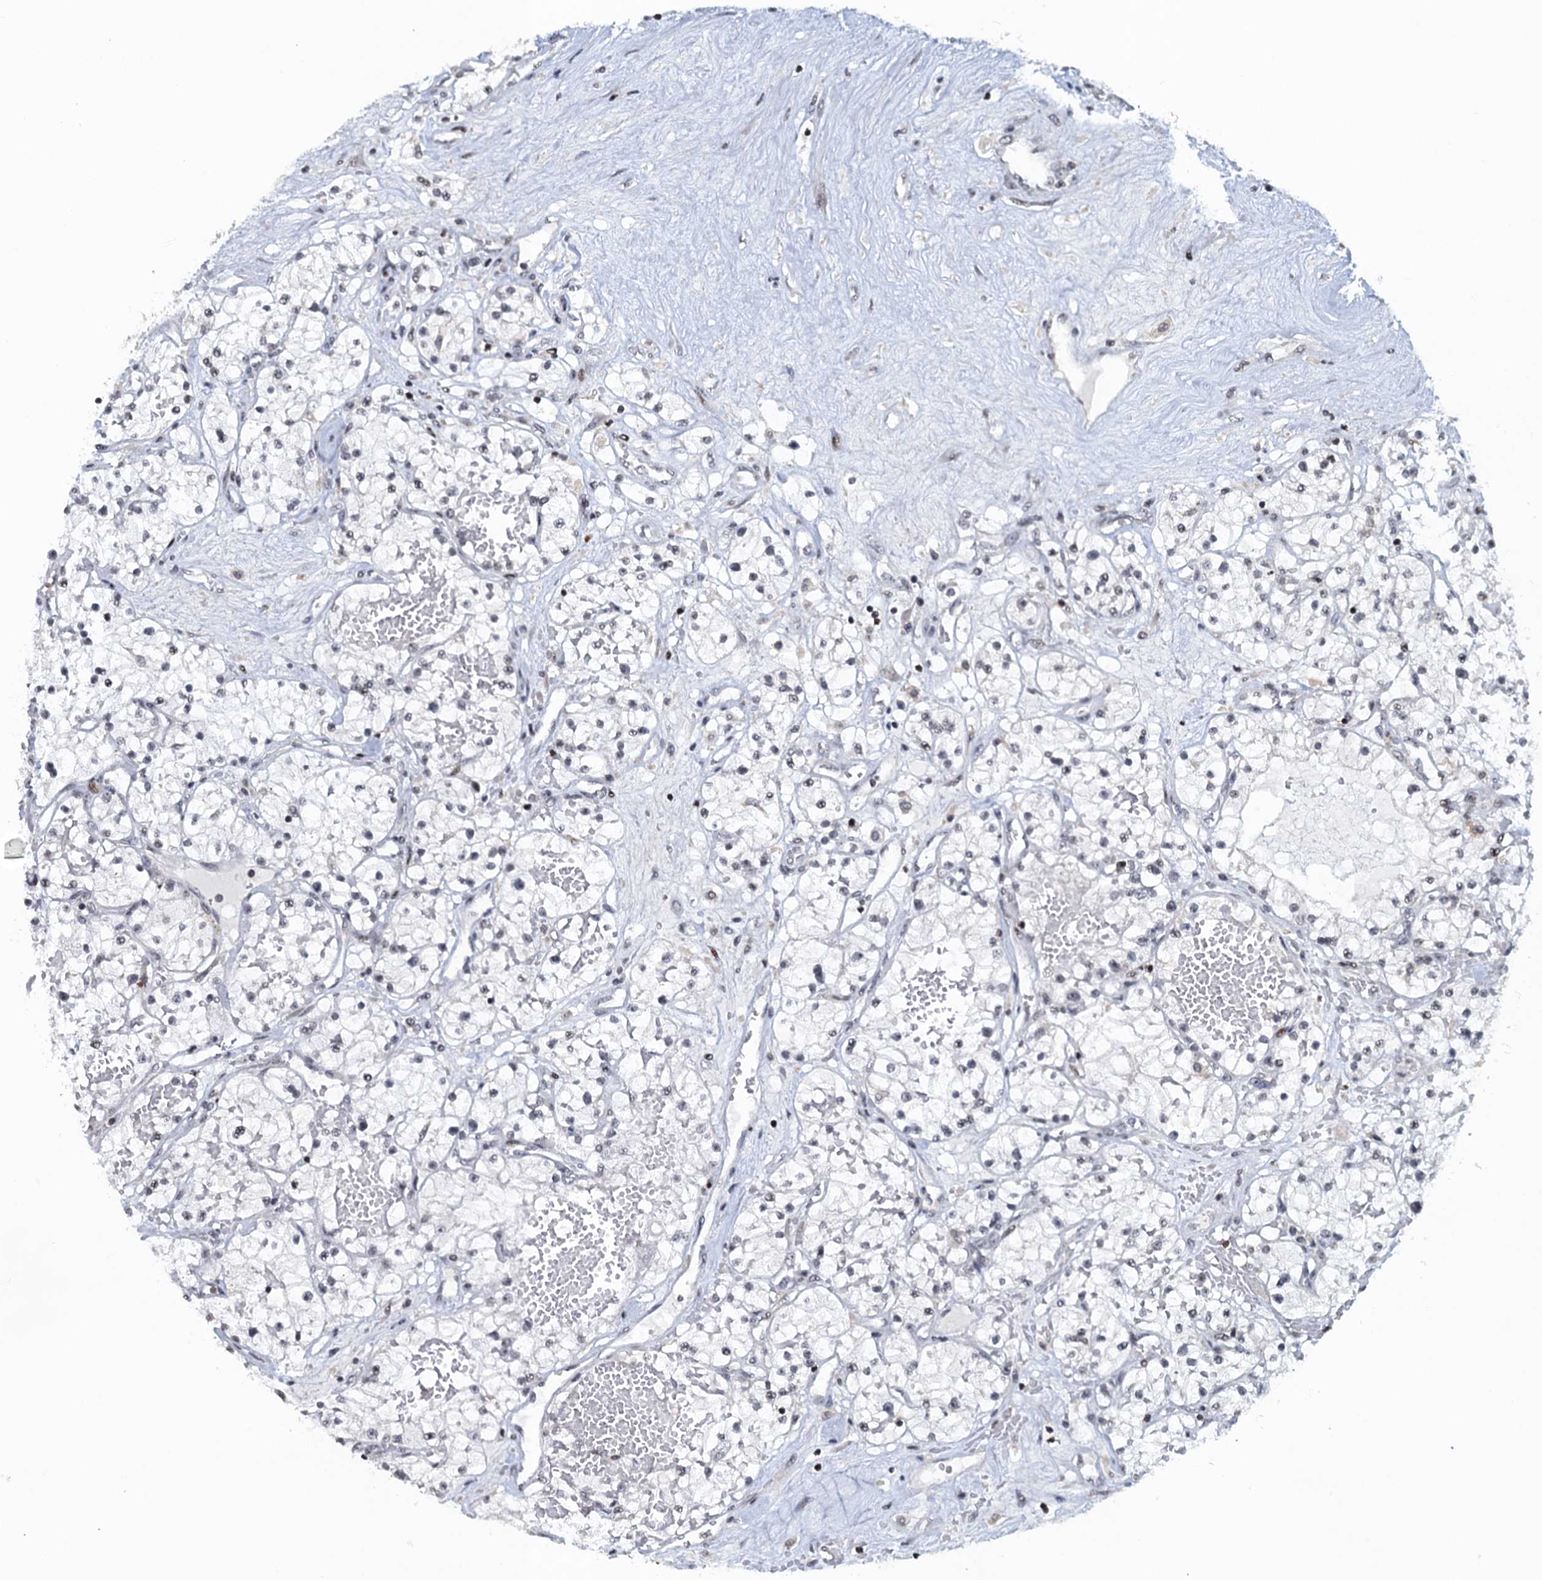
{"staining": {"intensity": "negative", "quantity": "none", "location": "none"}, "tissue": "renal cancer", "cell_type": "Tumor cells", "image_type": "cancer", "snomed": [{"axis": "morphology", "description": "Normal tissue, NOS"}, {"axis": "morphology", "description": "Adenocarcinoma, NOS"}, {"axis": "topography", "description": "Kidney"}], "caption": "High magnification brightfield microscopy of renal adenocarcinoma stained with DAB (brown) and counterstained with hematoxylin (blue): tumor cells show no significant expression.", "gene": "FYB1", "patient": {"sex": "male", "age": 68}}